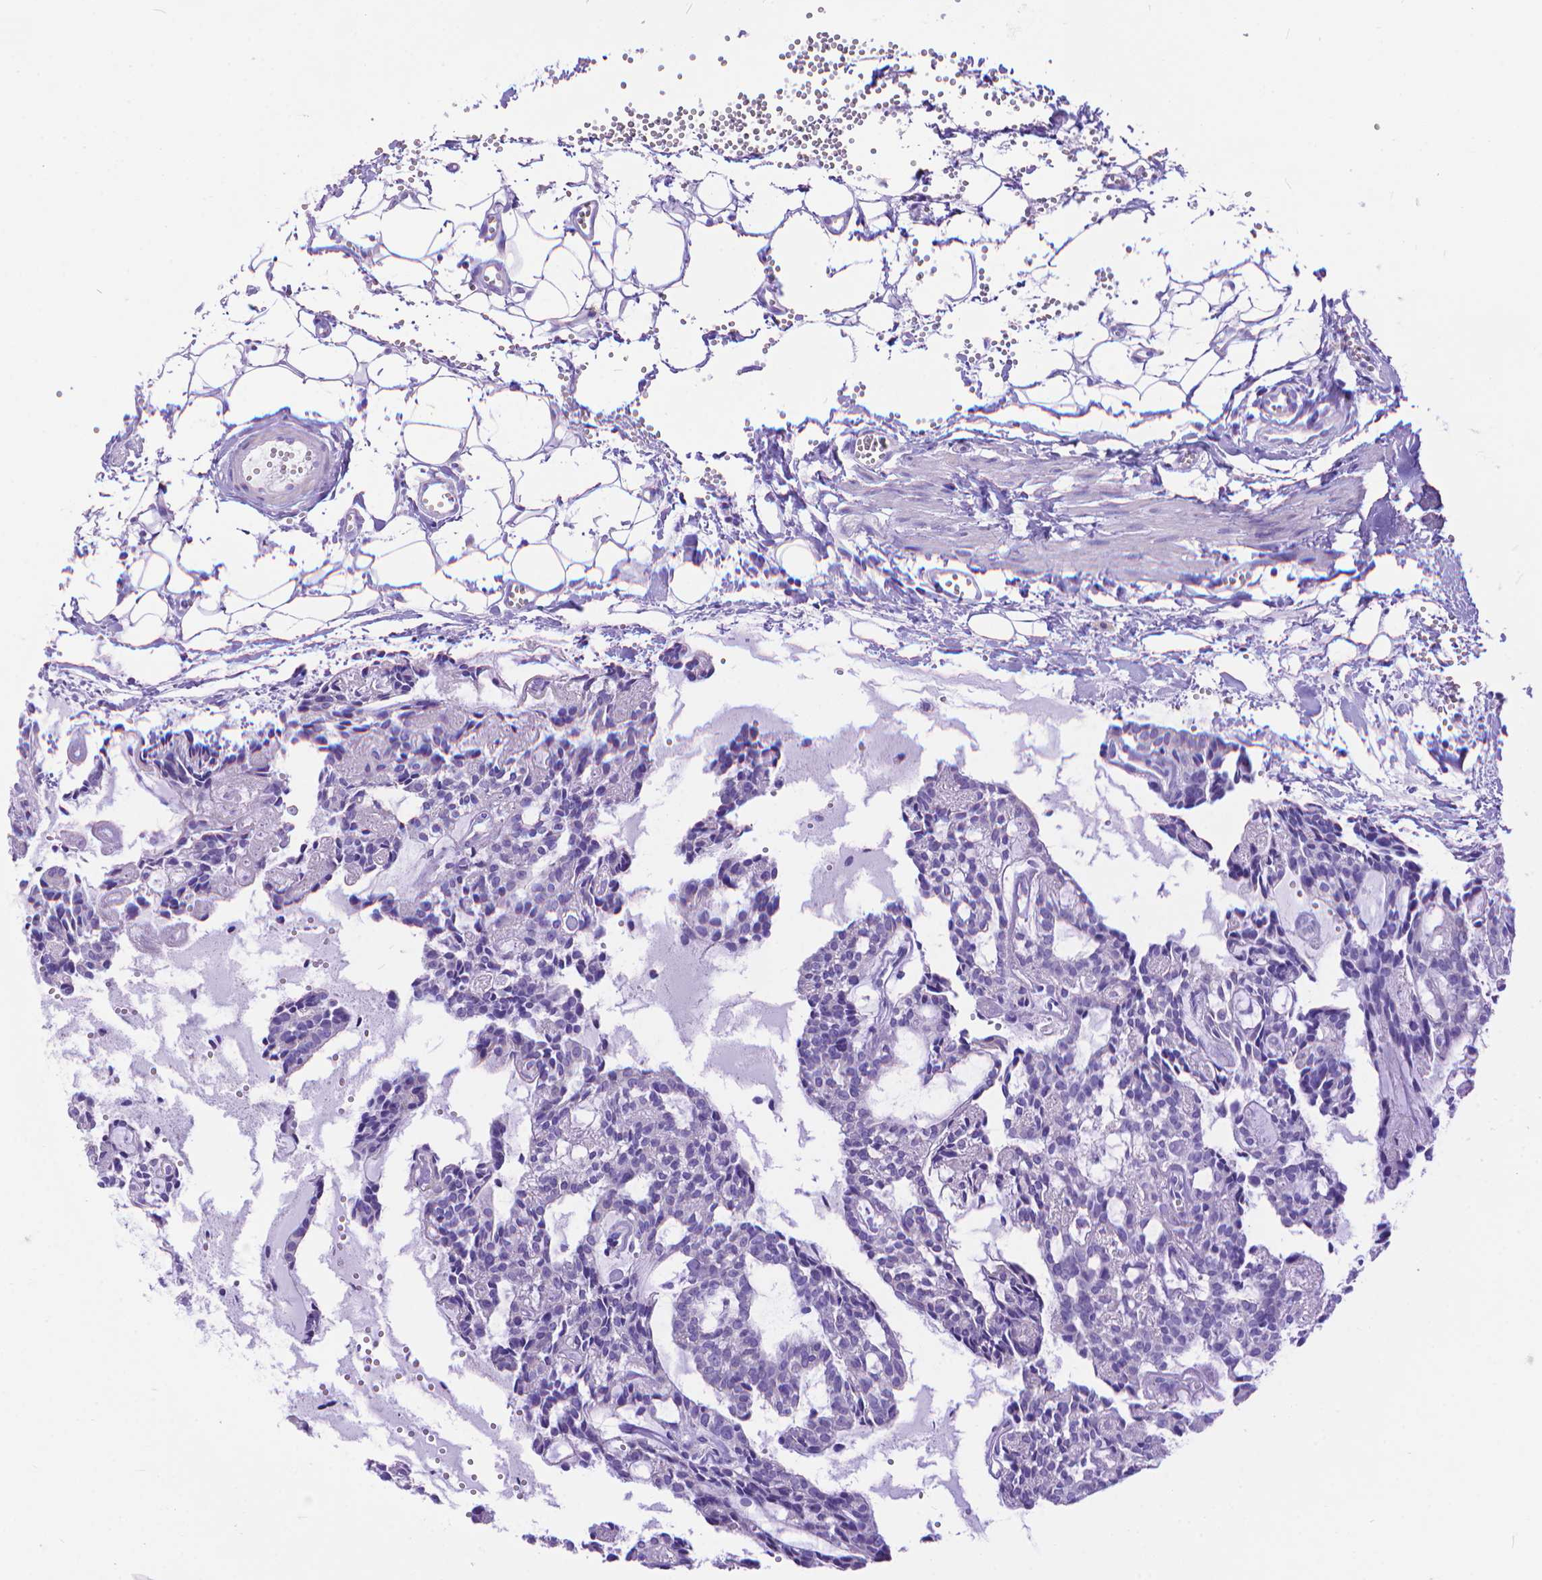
{"staining": {"intensity": "negative", "quantity": "none", "location": "none"}, "tissue": "head and neck cancer", "cell_type": "Tumor cells", "image_type": "cancer", "snomed": [{"axis": "morphology", "description": "Adenocarcinoma, NOS"}, {"axis": "topography", "description": "Head-Neck"}], "caption": "Tumor cells show no significant protein staining in head and neck cancer (adenocarcinoma).", "gene": "DHRS2", "patient": {"sex": "female", "age": 62}}